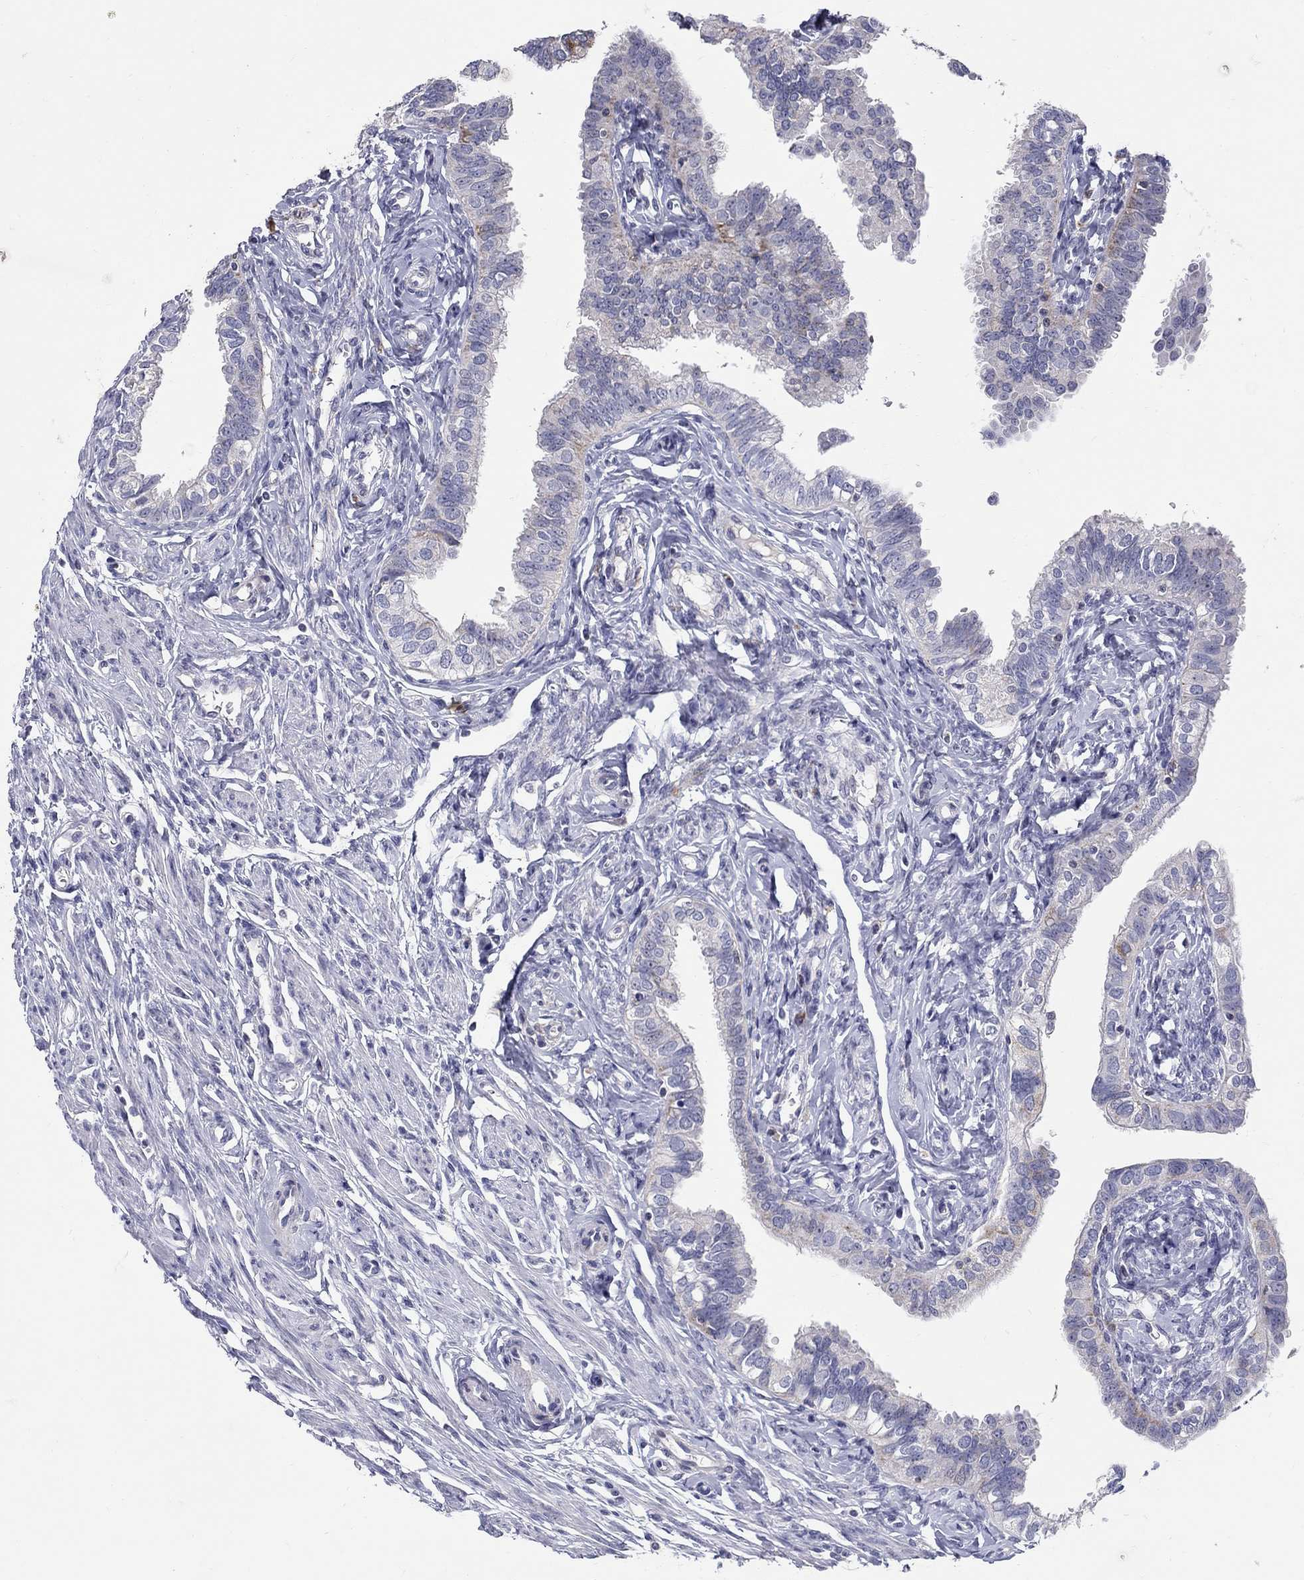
{"staining": {"intensity": "weak", "quantity": "<25%", "location": "cytoplasmic/membranous"}, "tissue": "fallopian tube", "cell_type": "Glandular cells", "image_type": "normal", "snomed": [{"axis": "morphology", "description": "Normal tissue, NOS"}, {"axis": "topography", "description": "Fallopian tube"}], "caption": "Immunohistochemical staining of benign fallopian tube reveals no significant positivity in glandular cells. The staining was performed using DAB (3,3'-diaminobenzidine) to visualize the protein expression in brown, while the nuclei were stained in blue with hematoxylin (Magnification: 20x).", "gene": "HMX2", "patient": {"sex": "female", "age": 54}}